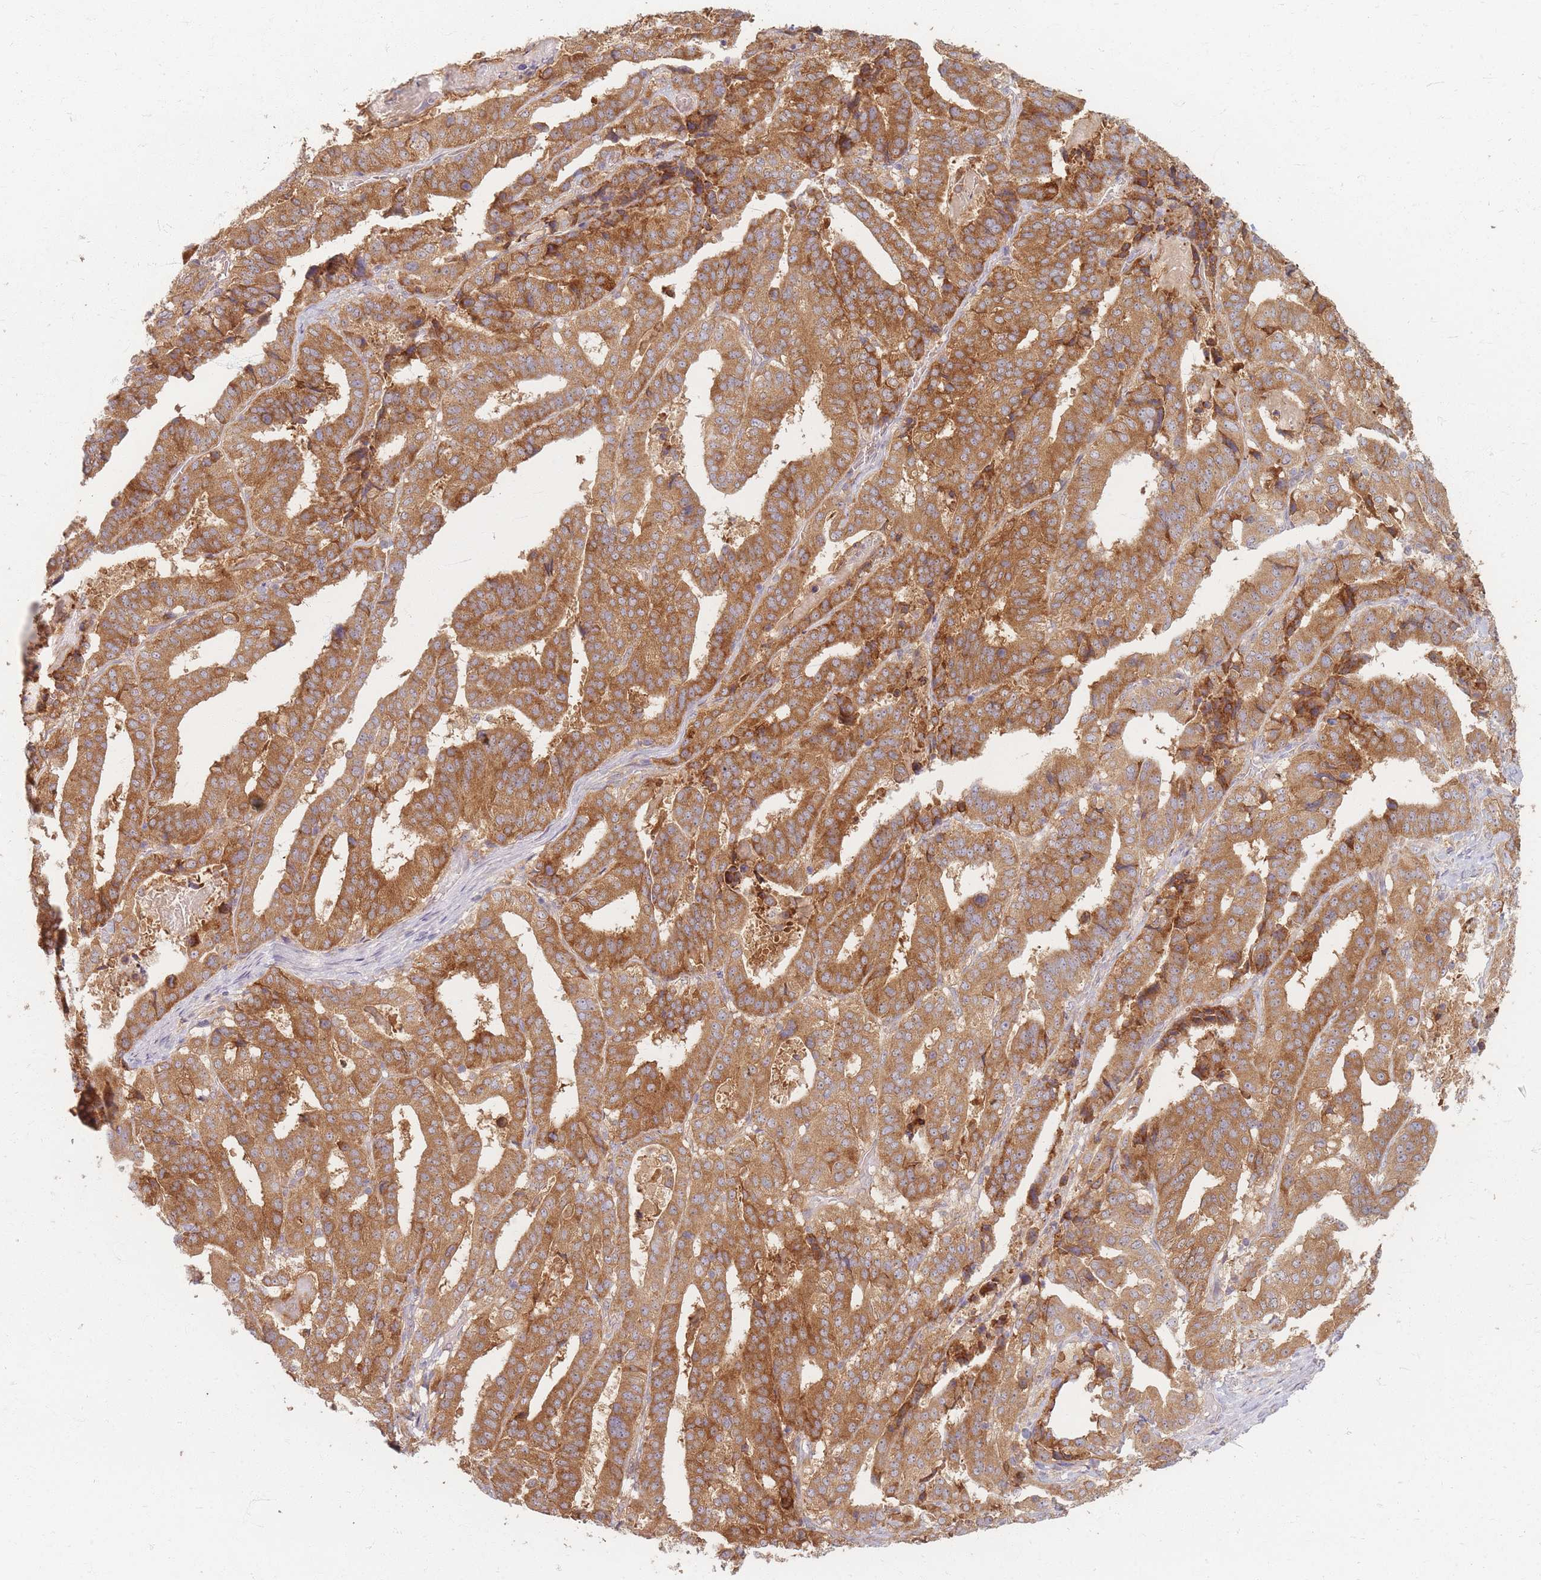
{"staining": {"intensity": "moderate", "quantity": ">75%", "location": "cytoplasmic/membranous"}, "tissue": "stomach cancer", "cell_type": "Tumor cells", "image_type": "cancer", "snomed": [{"axis": "morphology", "description": "Adenocarcinoma, NOS"}, {"axis": "topography", "description": "Stomach"}], "caption": "Immunohistochemistry (DAB) staining of human adenocarcinoma (stomach) reveals moderate cytoplasmic/membranous protein staining in approximately >75% of tumor cells. Immunohistochemistry stains the protein of interest in brown and the nuclei are stained blue.", "gene": "SMIM14", "patient": {"sex": "male", "age": 48}}